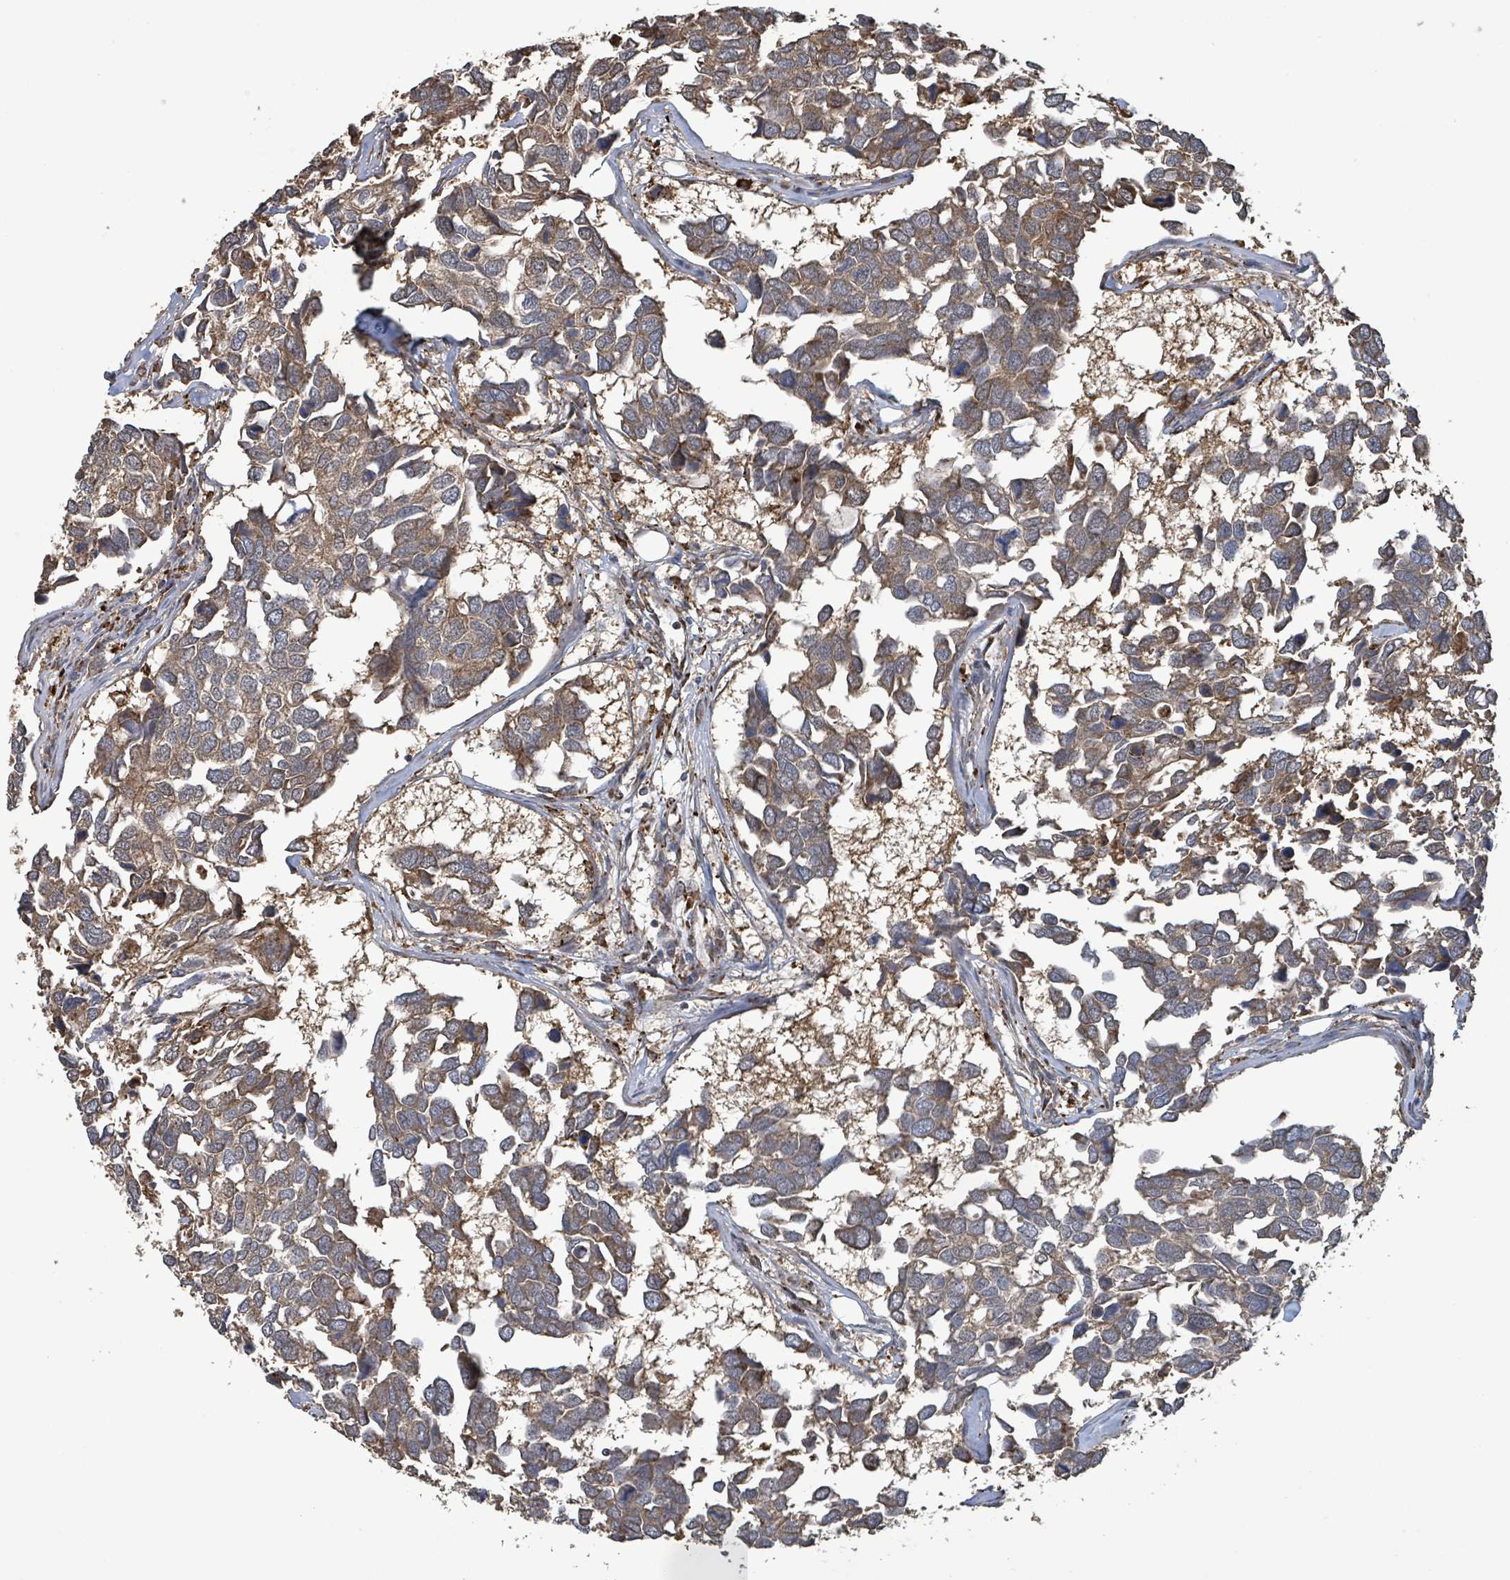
{"staining": {"intensity": "moderate", "quantity": ">75%", "location": "cytoplasmic/membranous"}, "tissue": "breast cancer", "cell_type": "Tumor cells", "image_type": "cancer", "snomed": [{"axis": "morphology", "description": "Duct carcinoma"}, {"axis": "topography", "description": "Breast"}], "caption": "Immunohistochemical staining of infiltrating ductal carcinoma (breast) exhibits medium levels of moderate cytoplasmic/membranous staining in about >75% of tumor cells.", "gene": "ARPIN", "patient": {"sex": "female", "age": 83}}